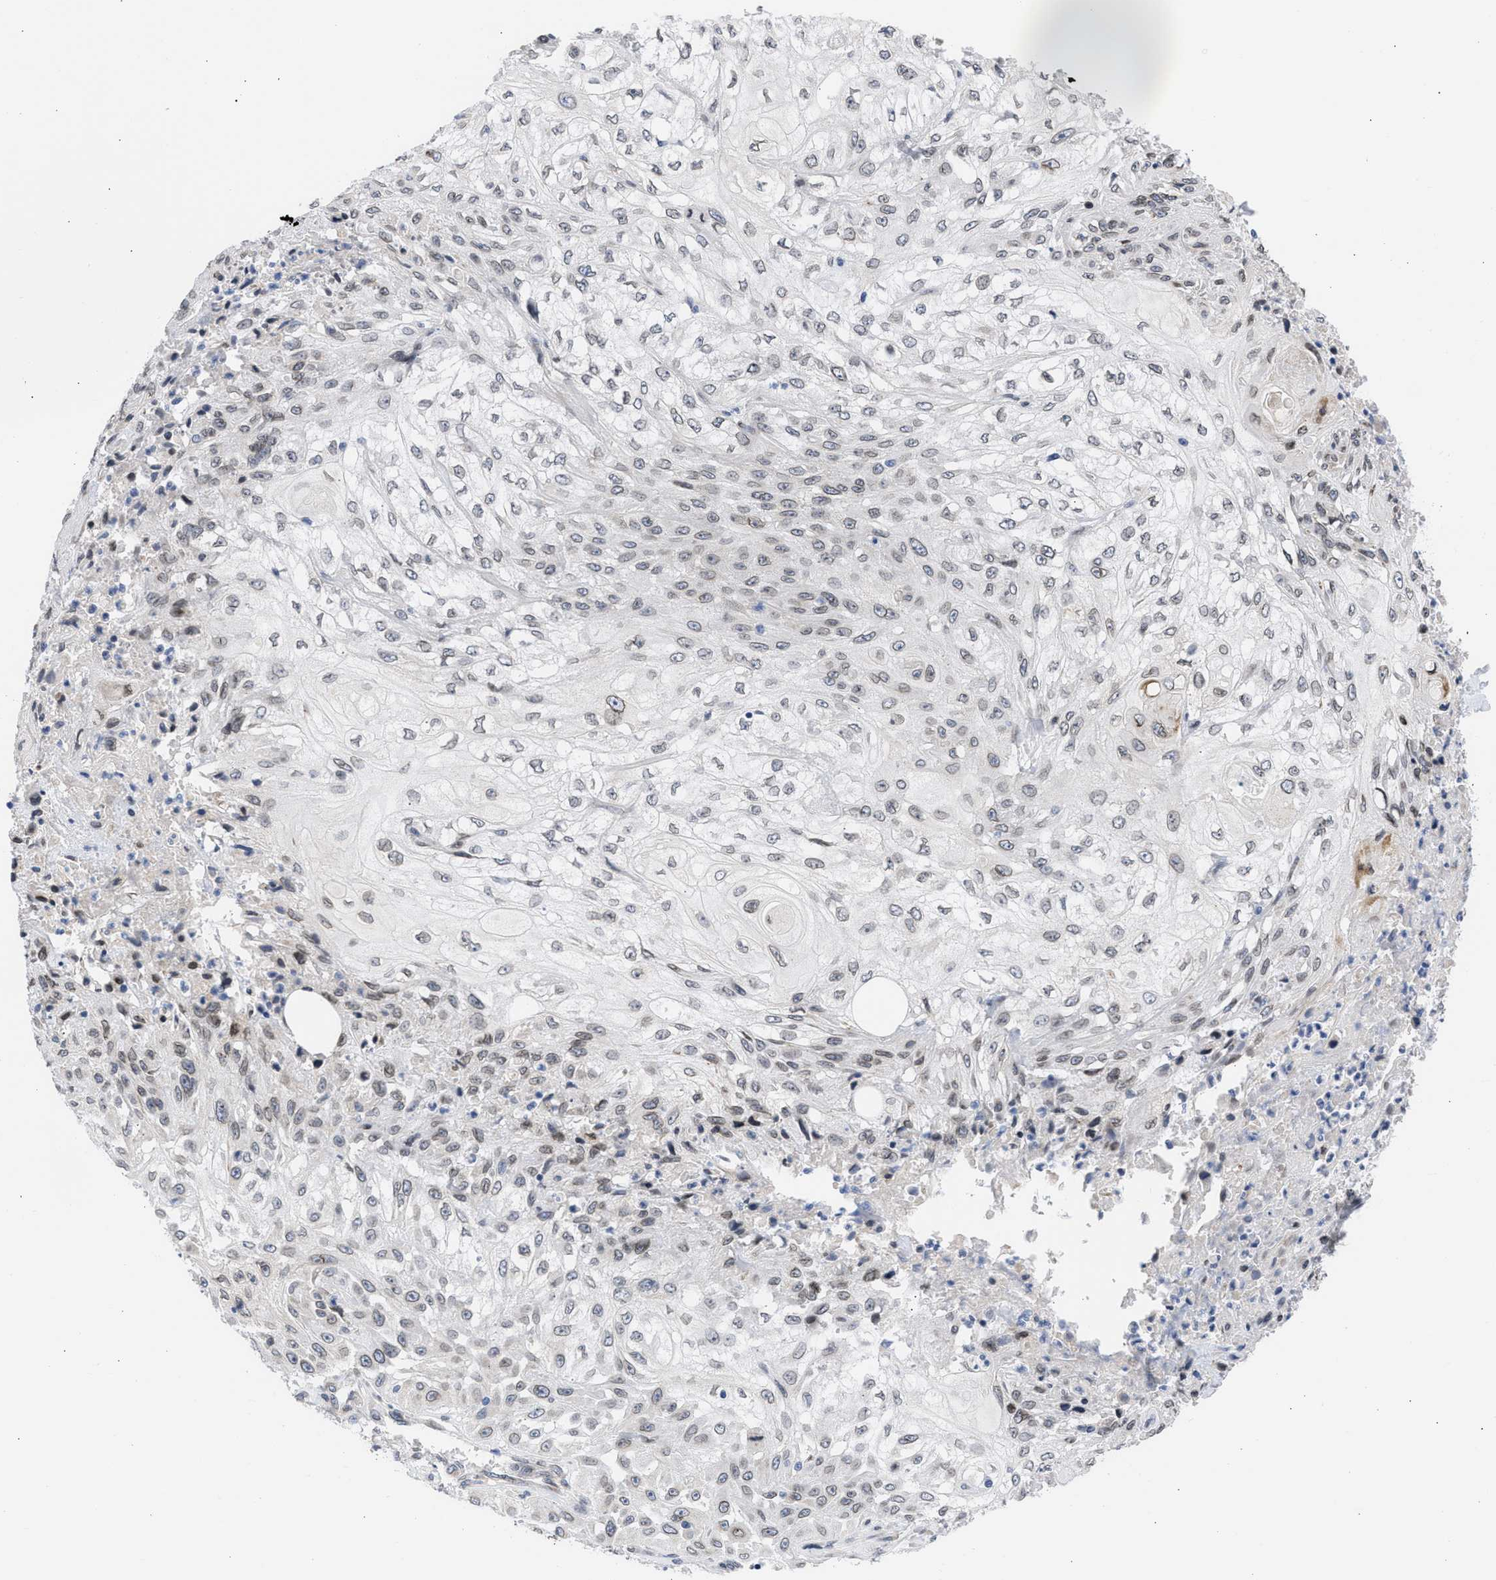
{"staining": {"intensity": "weak", "quantity": "<25%", "location": "cytoplasmic/membranous,nuclear"}, "tissue": "skin cancer", "cell_type": "Tumor cells", "image_type": "cancer", "snomed": [{"axis": "morphology", "description": "Squamous cell carcinoma, NOS"}, {"axis": "morphology", "description": "Squamous cell carcinoma, metastatic, NOS"}, {"axis": "topography", "description": "Skin"}, {"axis": "topography", "description": "Lymph node"}], "caption": "Immunohistochemistry (IHC) of skin cancer shows no positivity in tumor cells.", "gene": "NUP35", "patient": {"sex": "male", "age": 75}}